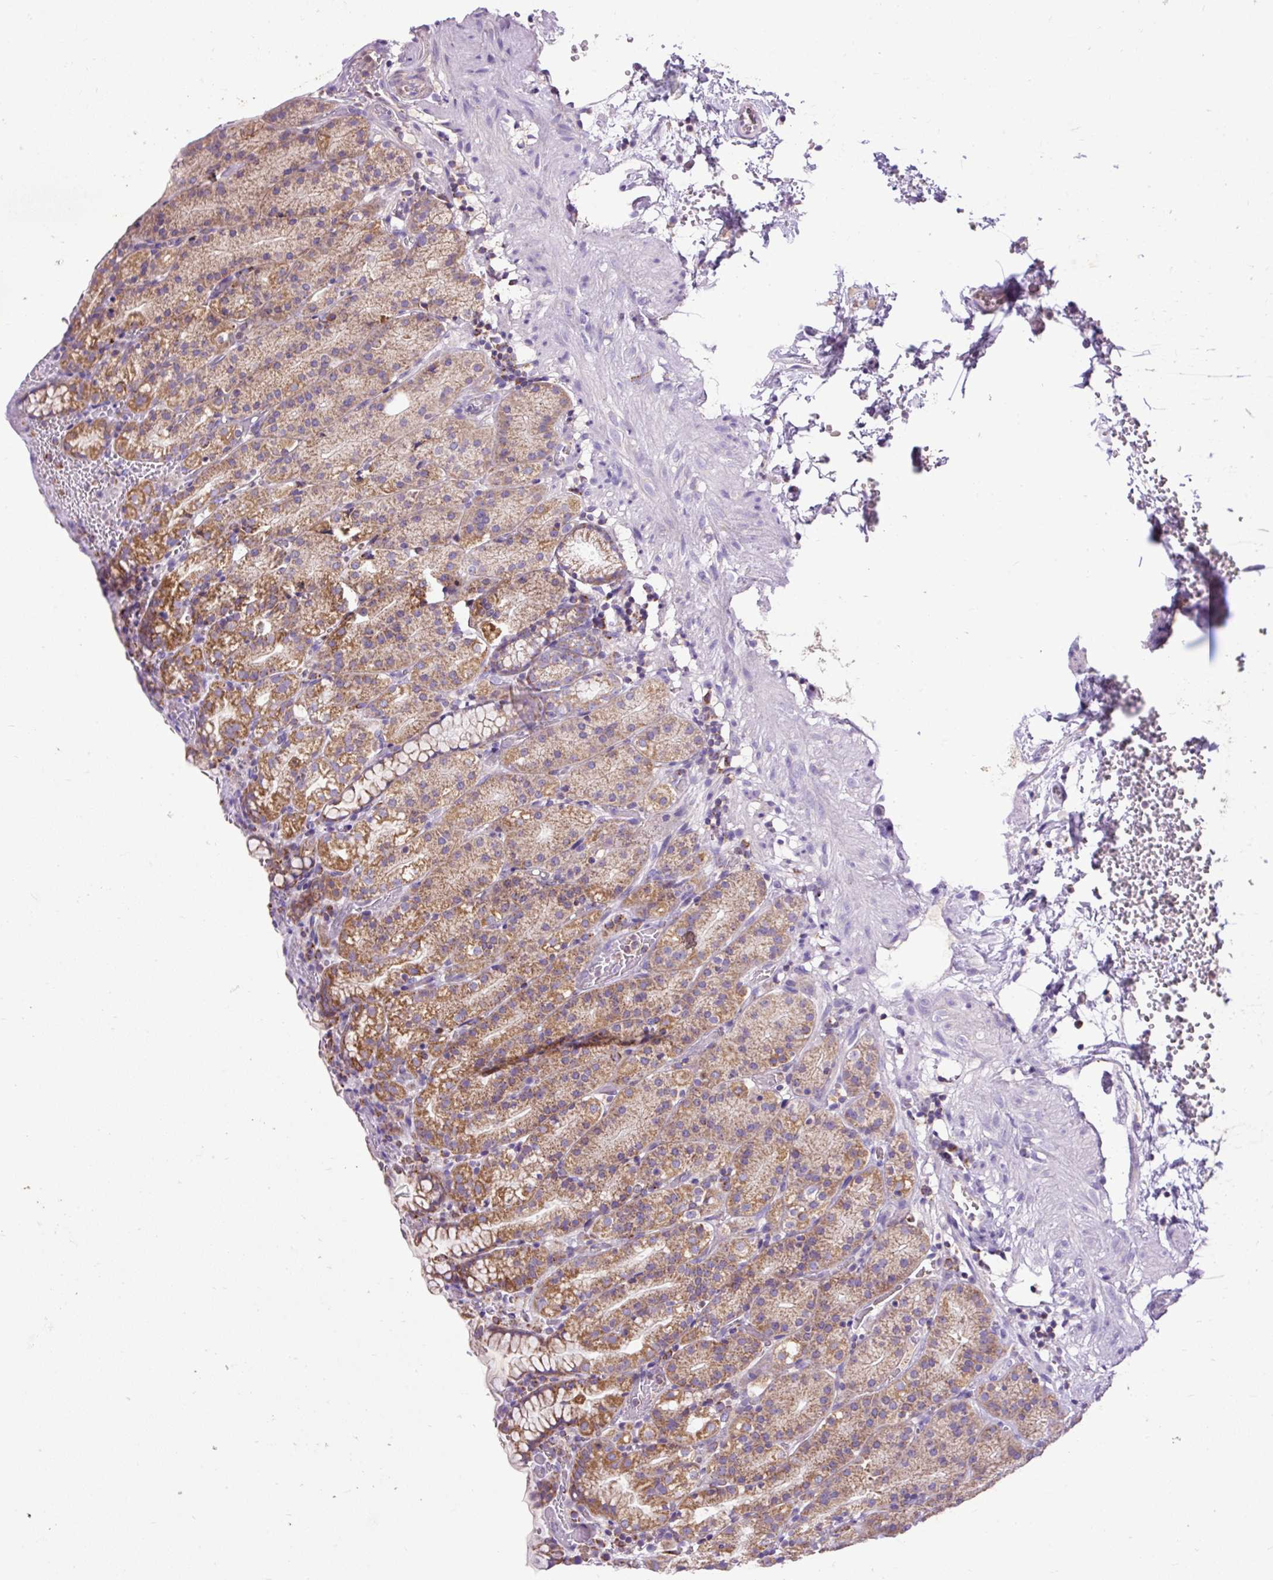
{"staining": {"intensity": "strong", "quantity": ">75%", "location": "cytoplasmic/membranous"}, "tissue": "stomach", "cell_type": "Glandular cells", "image_type": "normal", "snomed": [{"axis": "morphology", "description": "Normal tissue, NOS"}, {"axis": "topography", "description": "Stomach, upper"}], "caption": "Glandular cells show strong cytoplasmic/membranous staining in about >75% of cells in normal stomach.", "gene": "TOMM40", "patient": {"sex": "female", "age": 81}}